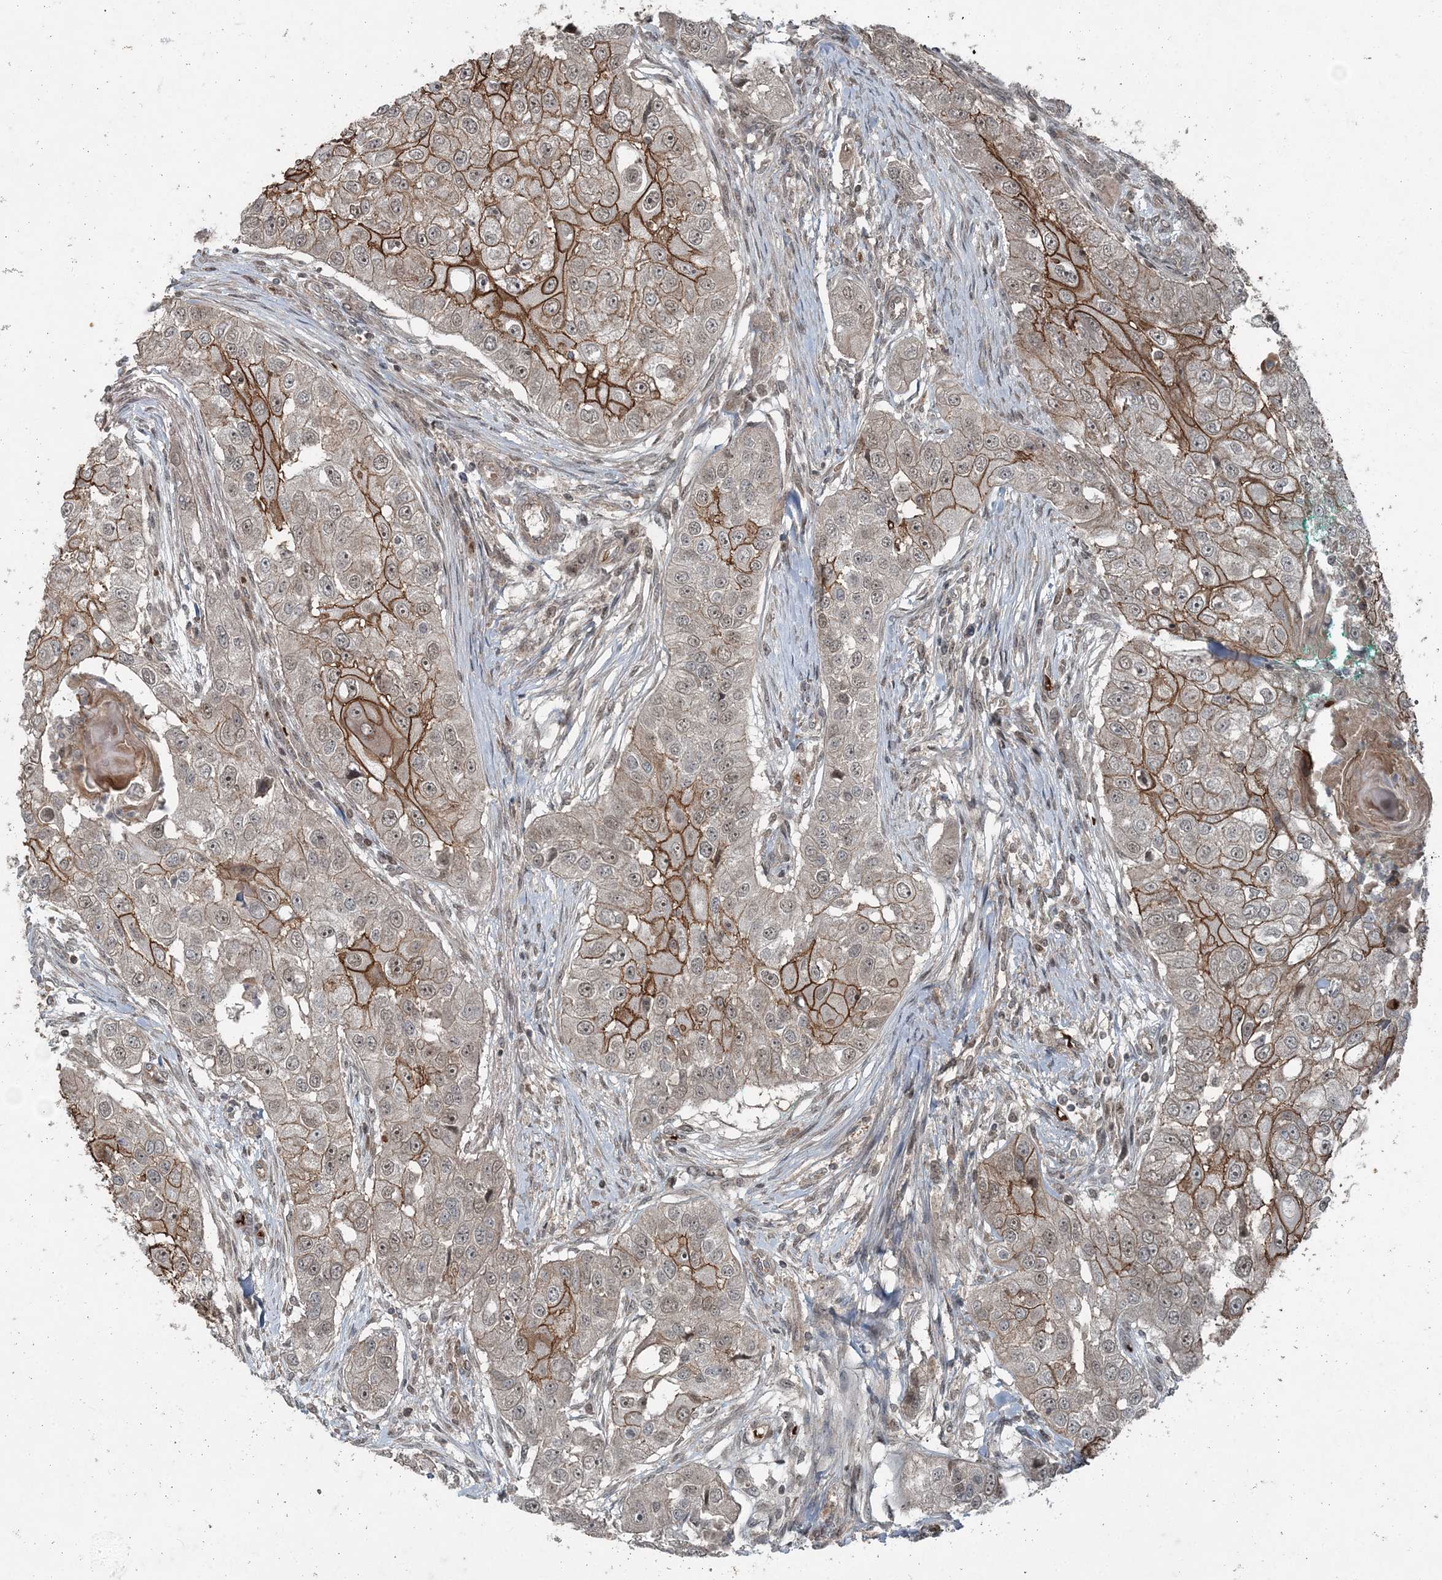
{"staining": {"intensity": "moderate", "quantity": "25%-75%", "location": "cytoplasmic/membranous"}, "tissue": "head and neck cancer", "cell_type": "Tumor cells", "image_type": "cancer", "snomed": [{"axis": "morphology", "description": "Normal tissue, NOS"}, {"axis": "morphology", "description": "Squamous cell carcinoma, NOS"}, {"axis": "topography", "description": "Skeletal muscle"}, {"axis": "topography", "description": "Head-Neck"}], "caption": "DAB (3,3'-diaminobenzidine) immunohistochemical staining of head and neck cancer exhibits moderate cytoplasmic/membranous protein positivity in approximately 25%-75% of tumor cells. The protein is stained brown, and the nuclei are stained in blue (DAB (3,3'-diaminobenzidine) IHC with brightfield microscopy, high magnification).", "gene": "FBXL17", "patient": {"sex": "male", "age": 51}}